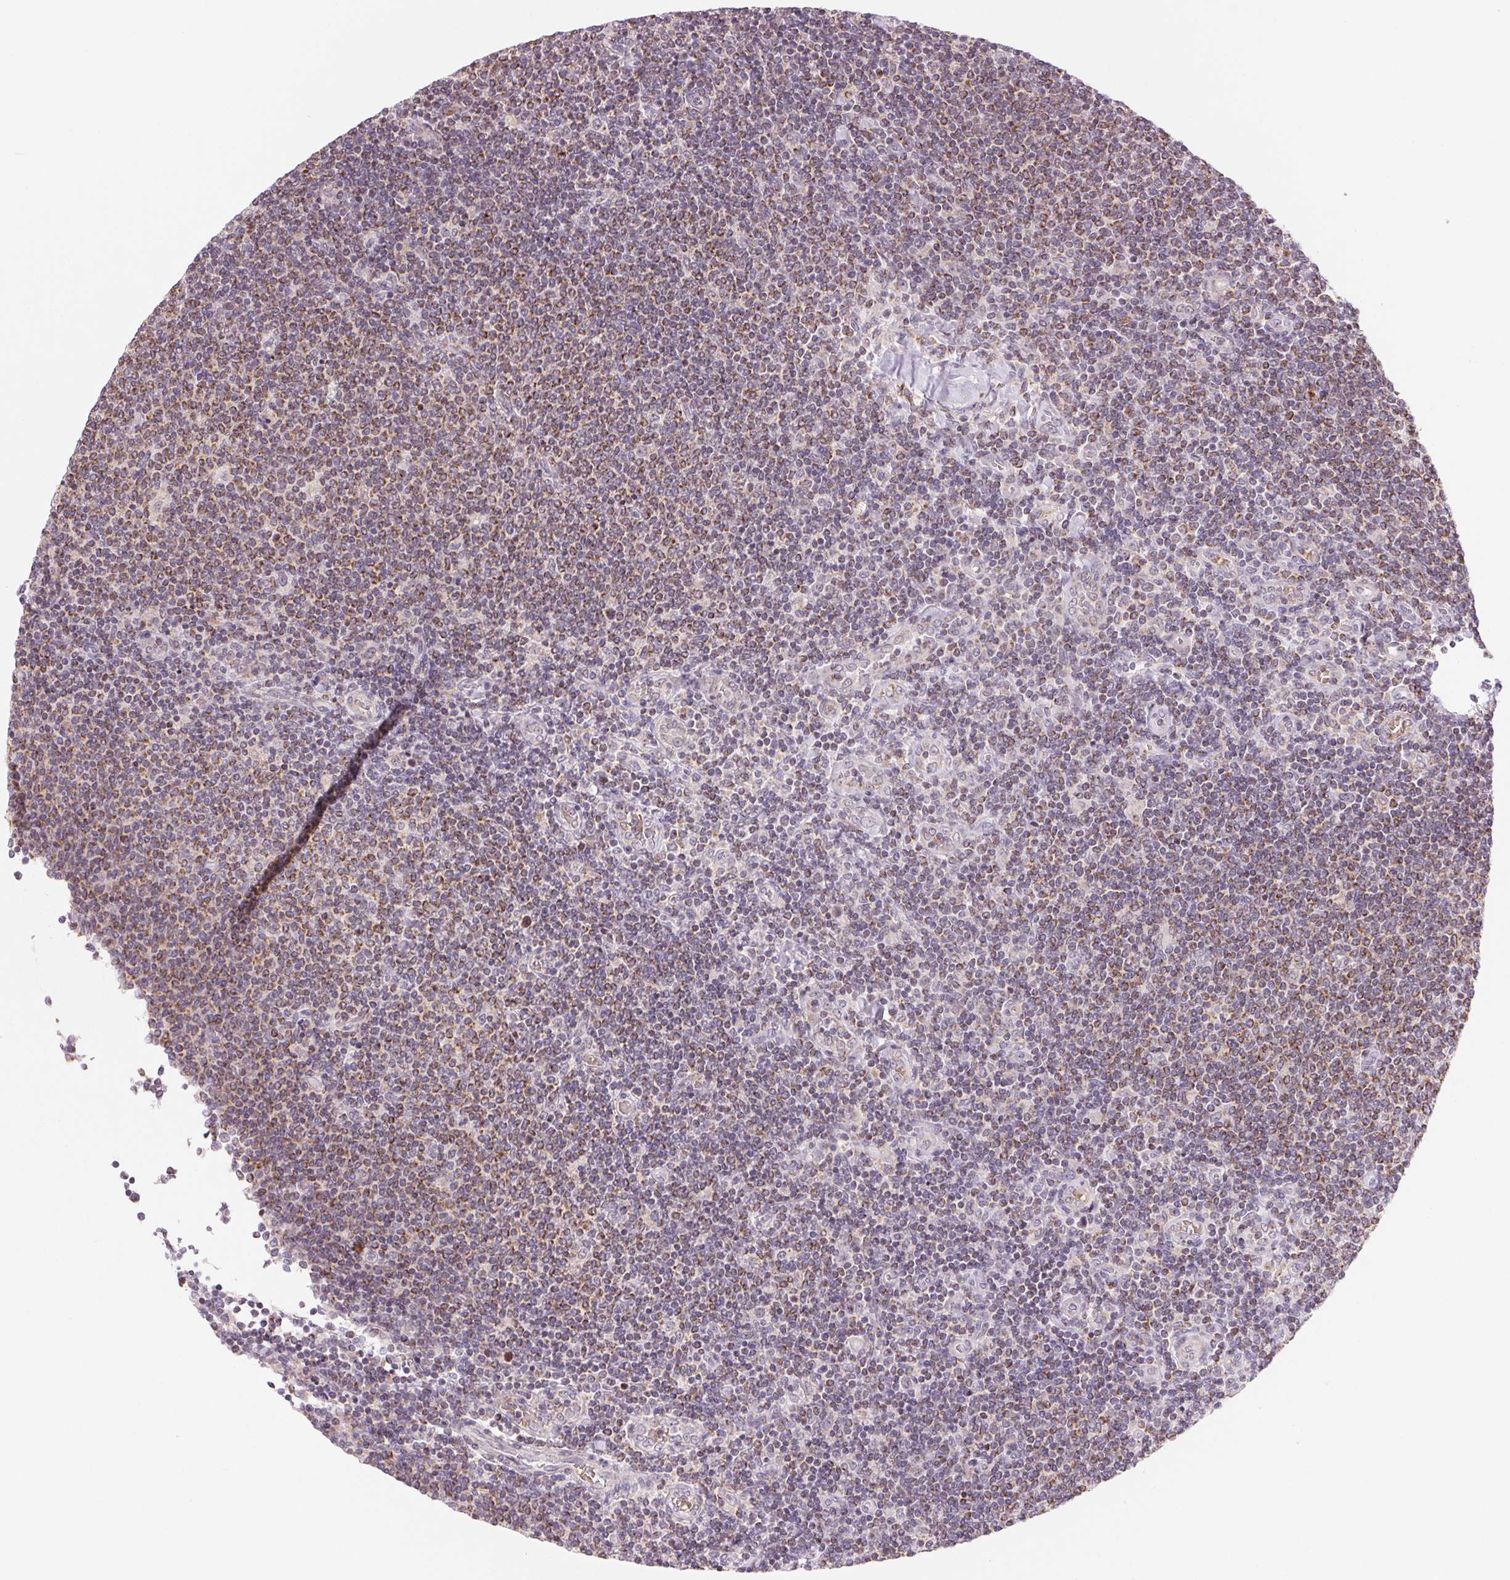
{"staining": {"intensity": "moderate", "quantity": "25%-75%", "location": "cytoplasmic/membranous"}, "tissue": "lymphoma", "cell_type": "Tumor cells", "image_type": "cancer", "snomed": [{"axis": "morphology", "description": "Malignant lymphoma, non-Hodgkin's type, Low grade"}, {"axis": "topography", "description": "Lymph node"}], "caption": "Tumor cells display moderate cytoplasmic/membranous expression in approximately 25%-75% of cells in low-grade malignant lymphoma, non-Hodgkin's type.", "gene": "HINT2", "patient": {"sex": "male", "age": 52}}